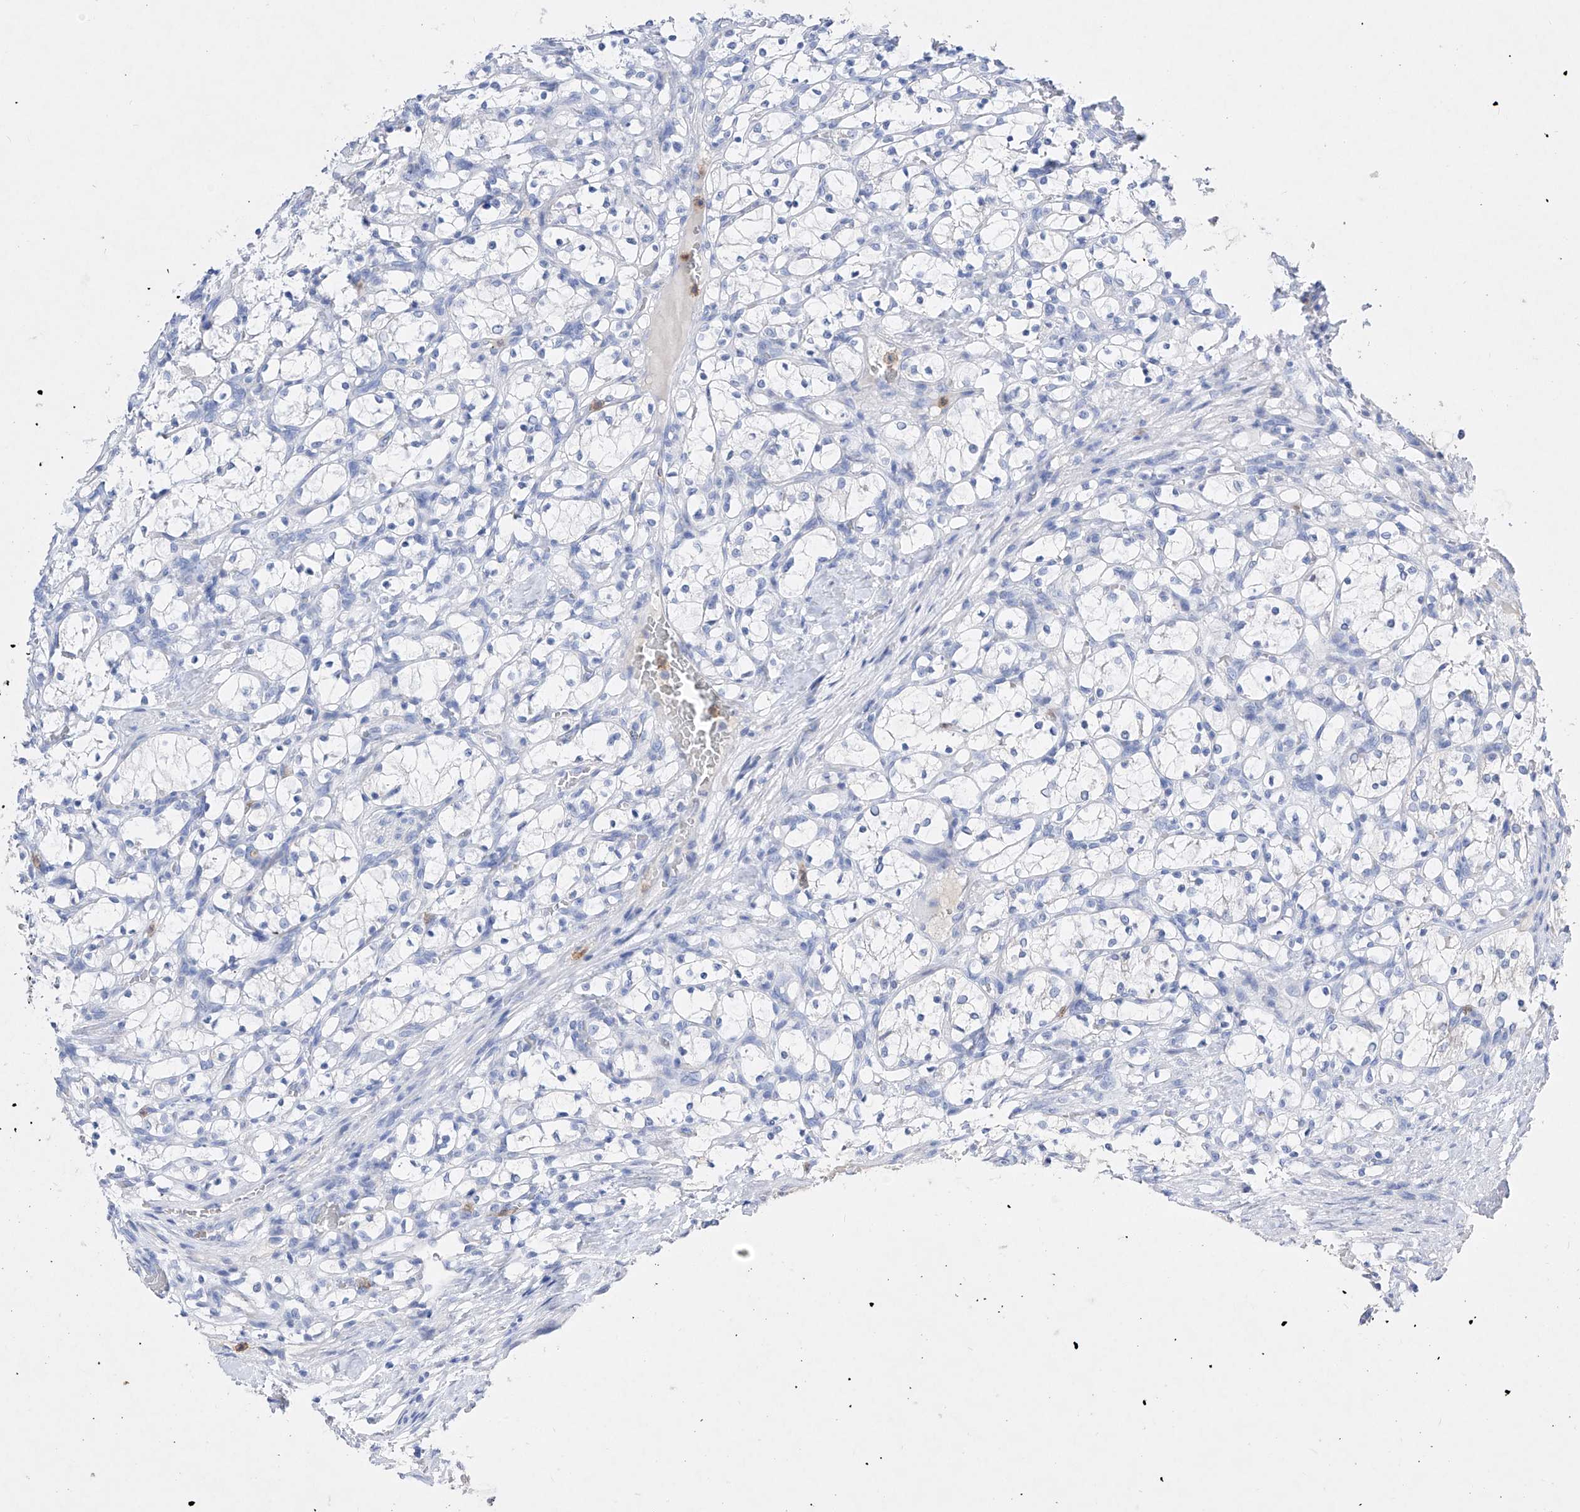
{"staining": {"intensity": "negative", "quantity": "none", "location": "none"}, "tissue": "renal cancer", "cell_type": "Tumor cells", "image_type": "cancer", "snomed": [{"axis": "morphology", "description": "Adenocarcinoma, NOS"}, {"axis": "topography", "description": "Kidney"}], "caption": "Tumor cells show no significant expression in renal cancer.", "gene": "TM7SF2", "patient": {"sex": "female", "age": 69}}